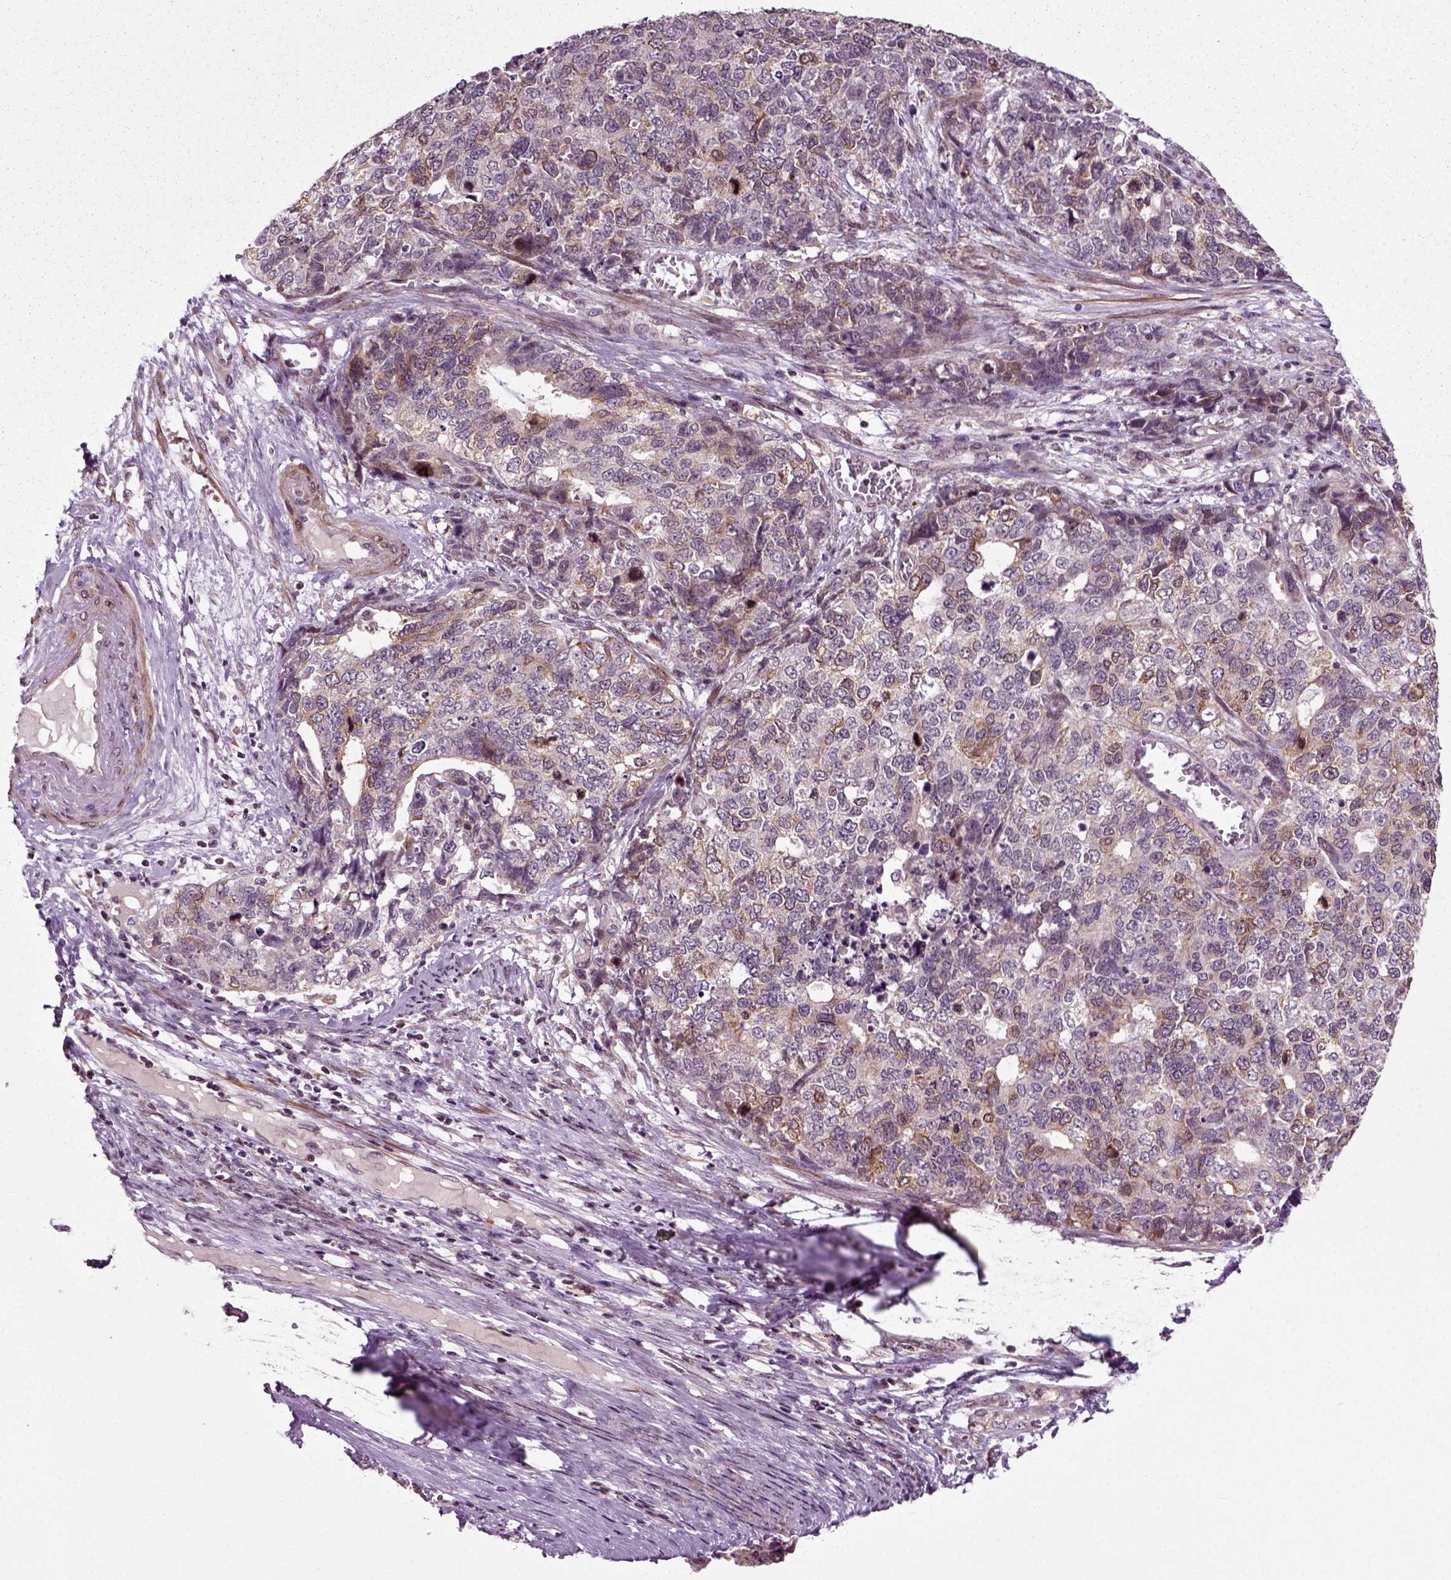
{"staining": {"intensity": "moderate", "quantity": "<25%", "location": "cytoplasmic/membranous"}, "tissue": "cervical cancer", "cell_type": "Tumor cells", "image_type": "cancer", "snomed": [{"axis": "morphology", "description": "Squamous cell carcinoma, NOS"}, {"axis": "topography", "description": "Cervix"}], "caption": "Immunohistochemistry photomicrograph of cervical squamous cell carcinoma stained for a protein (brown), which displays low levels of moderate cytoplasmic/membranous staining in about <25% of tumor cells.", "gene": "KNSTRN", "patient": {"sex": "female", "age": 63}}